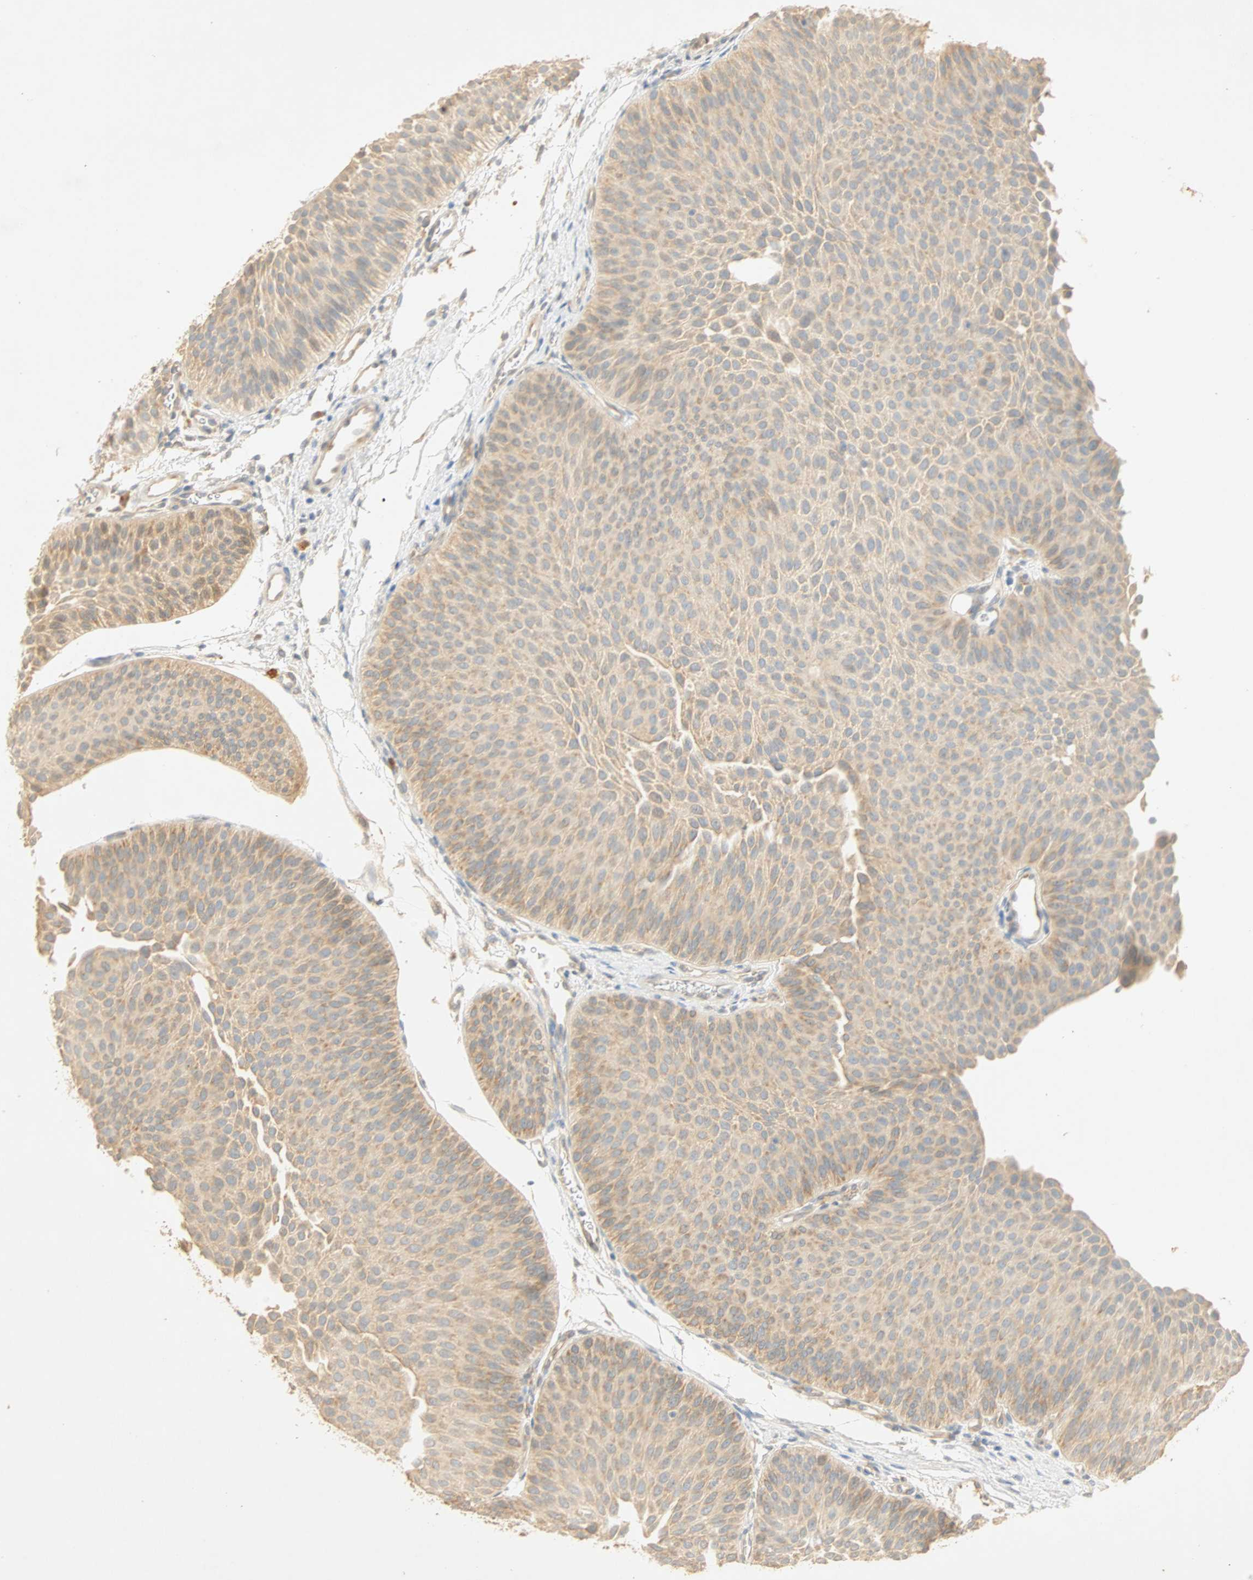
{"staining": {"intensity": "weak", "quantity": "25%-75%", "location": "cytoplasmic/membranous"}, "tissue": "urothelial cancer", "cell_type": "Tumor cells", "image_type": "cancer", "snomed": [{"axis": "morphology", "description": "Urothelial carcinoma, Low grade"}, {"axis": "topography", "description": "Urinary bladder"}], "caption": "A brown stain labels weak cytoplasmic/membranous expression of a protein in urothelial cancer tumor cells.", "gene": "SELENBP1", "patient": {"sex": "female", "age": 60}}